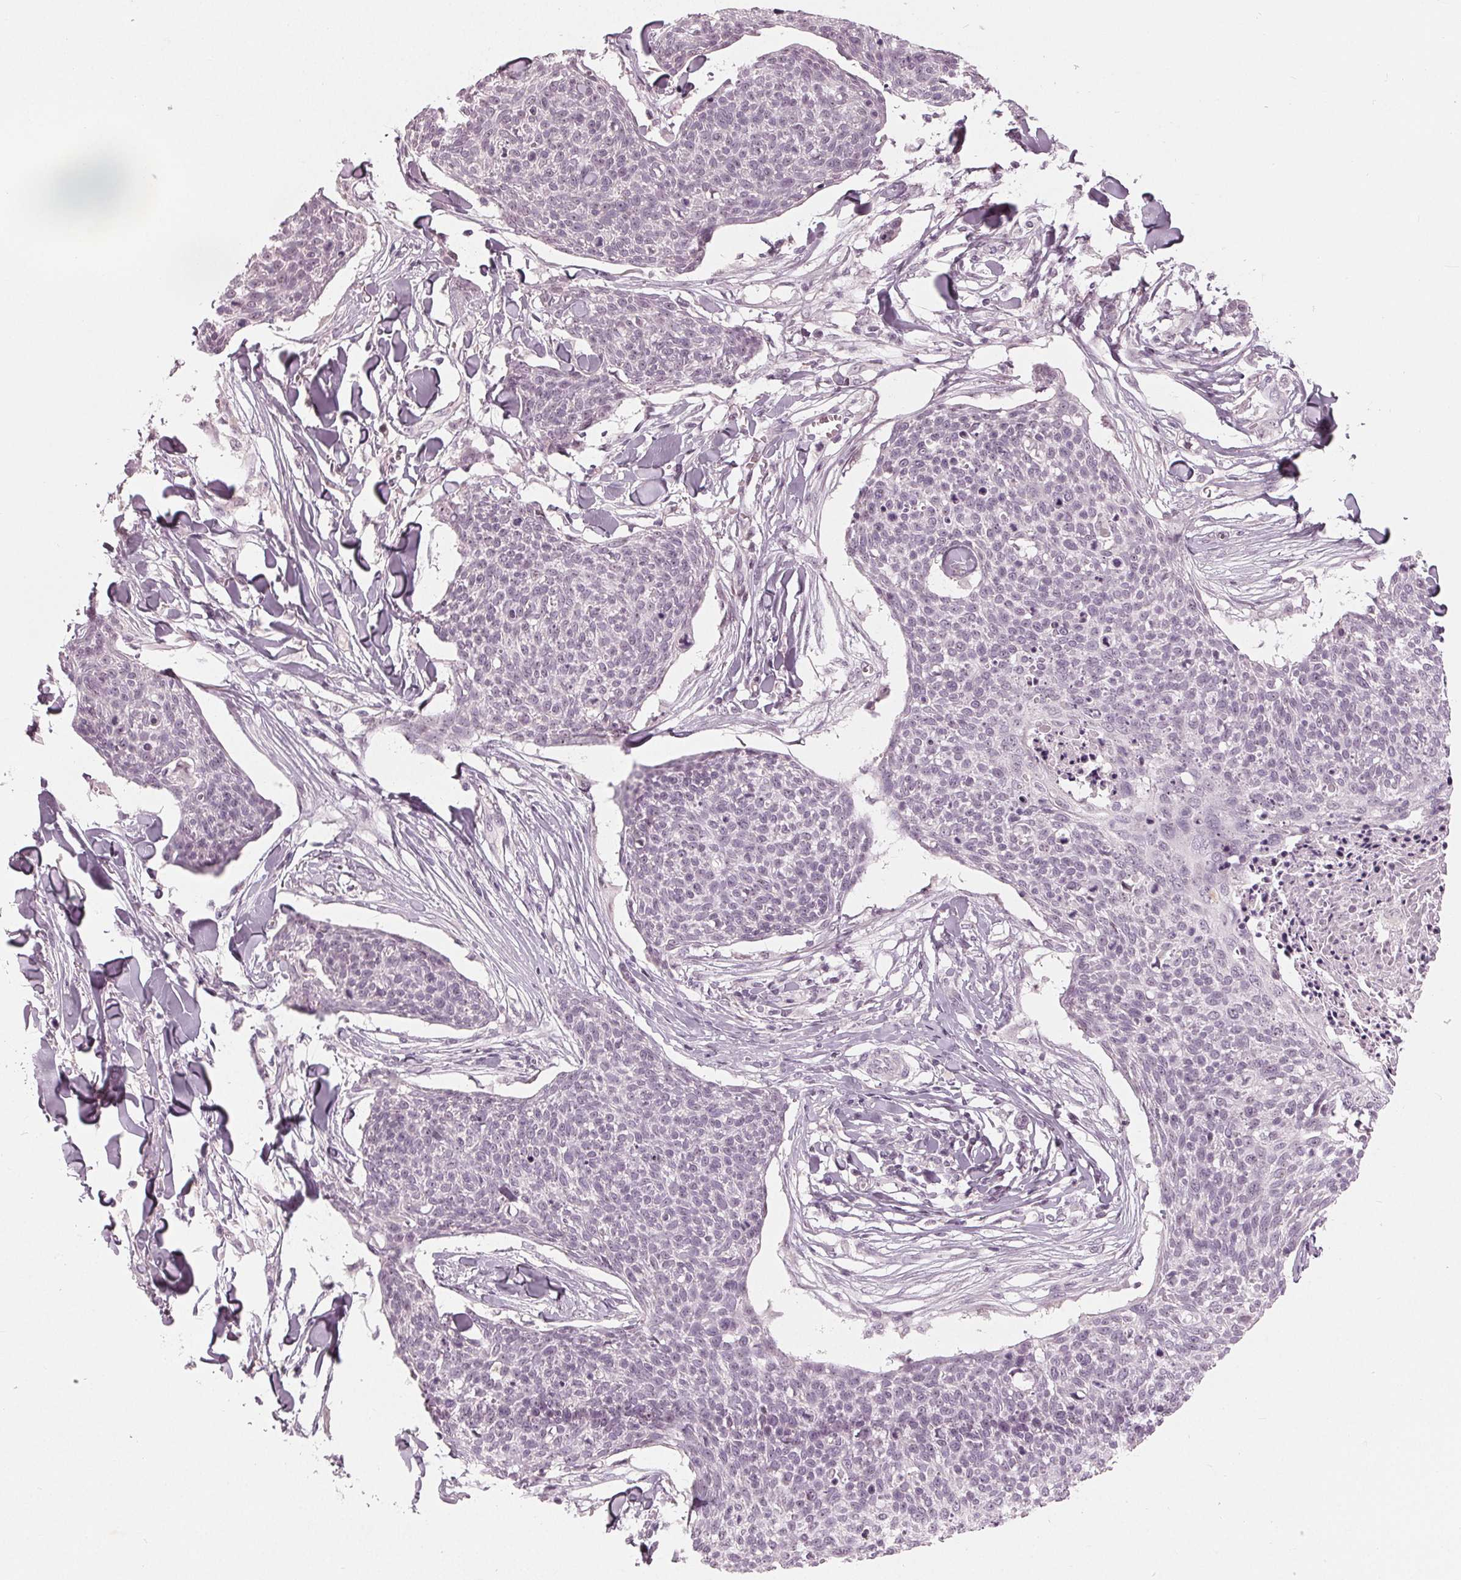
{"staining": {"intensity": "negative", "quantity": "none", "location": "none"}, "tissue": "skin cancer", "cell_type": "Tumor cells", "image_type": "cancer", "snomed": [{"axis": "morphology", "description": "Squamous cell carcinoma, NOS"}, {"axis": "topography", "description": "Skin"}, {"axis": "topography", "description": "Vulva"}], "caption": "A high-resolution image shows immunohistochemistry staining of squamous cell carcinoma (skin), which reveals no significant positivity in tumor cells.", "gene": "ADPRHL1", "patient": {"sex": "female", "age": 75}}